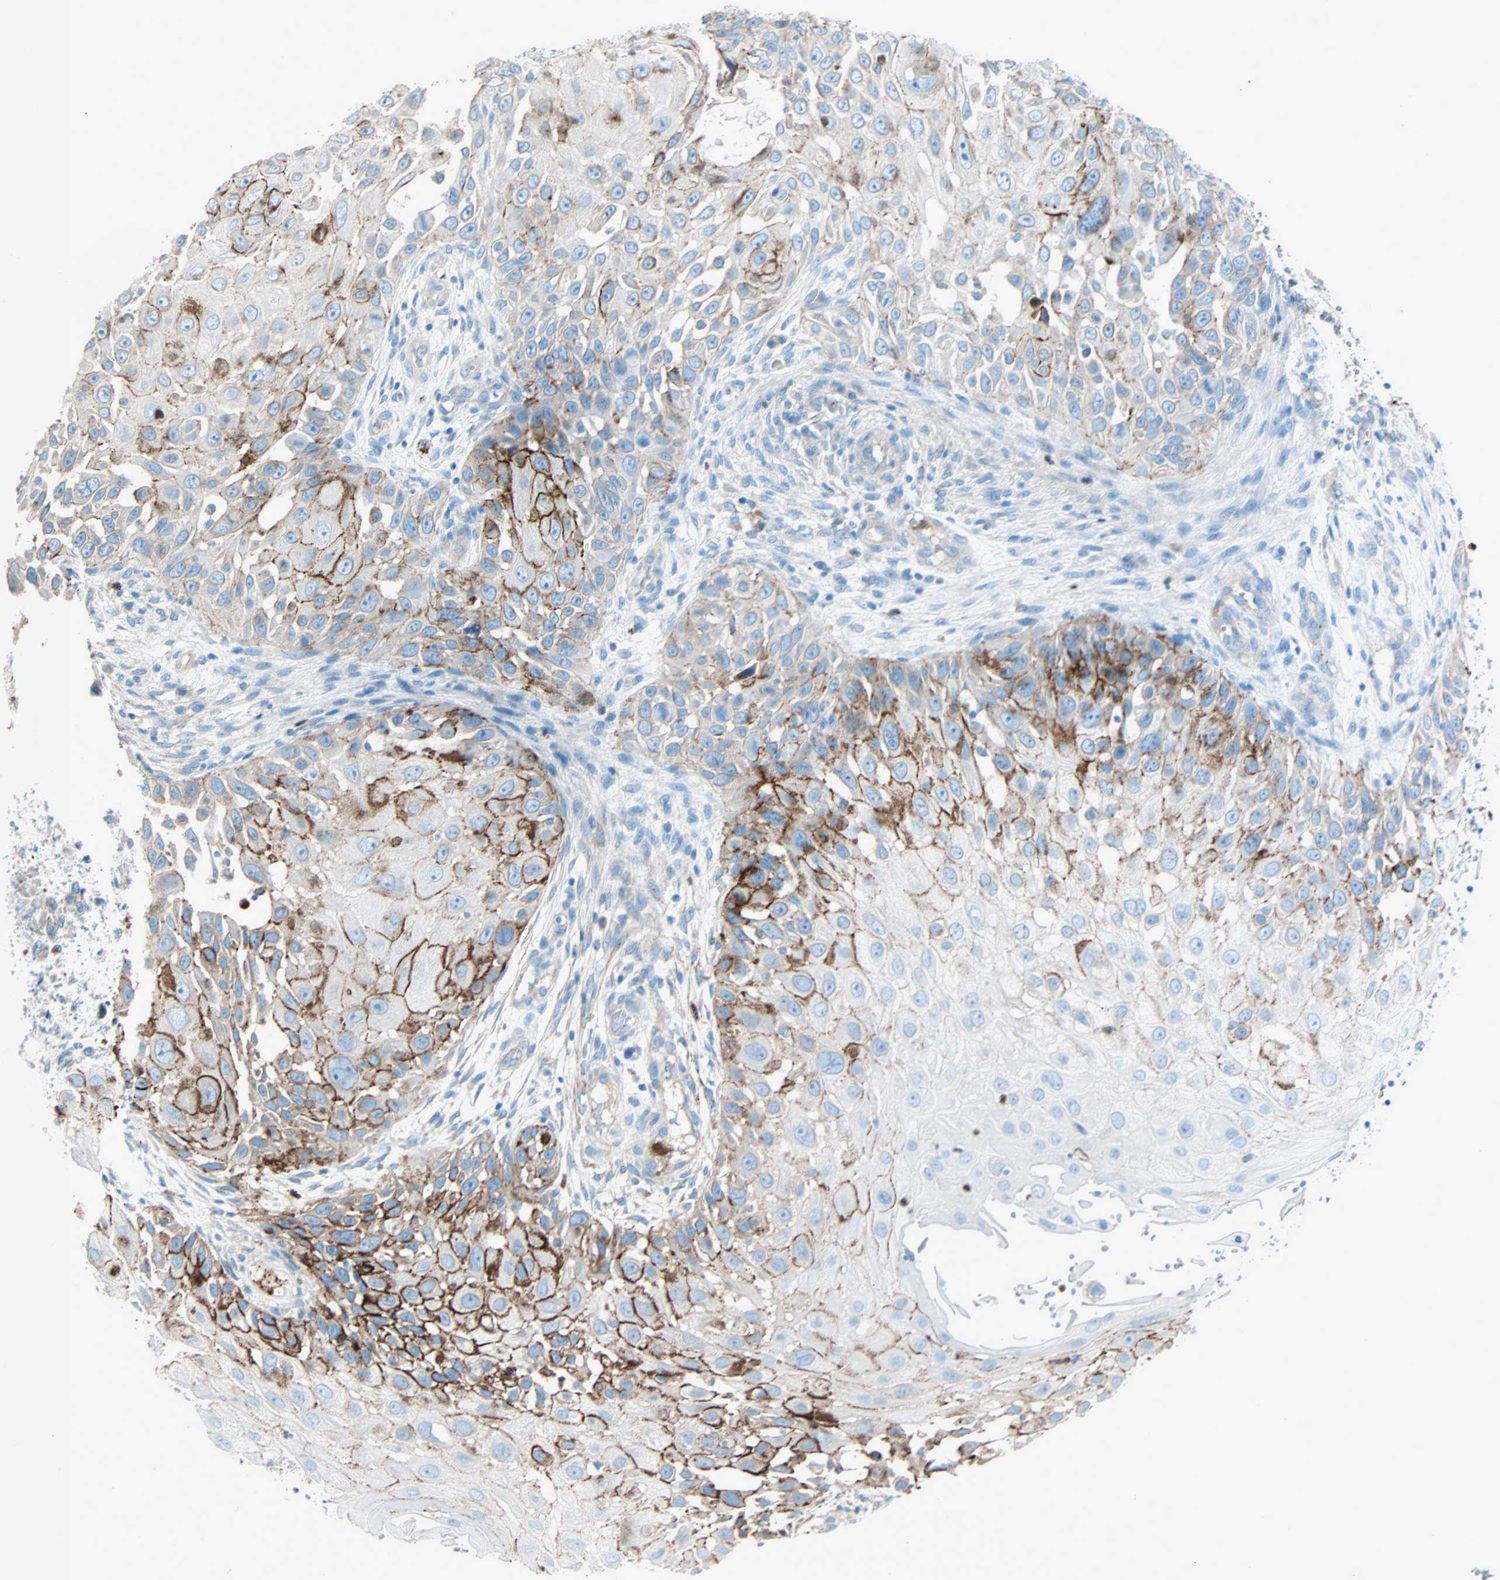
{"staining": {"intensity": "strong", "quantity": "25%-75%", "location": "cytoplasmic/membranous"}, "tissue": "skin cancer", "cell_type": "Tumor cells", "image_type": "cancer", "snomed": [{"axis": "morphology", "description": "Squamous cell carcinoma, NOS"}, {"axis": "topography", "description": "Skin"}], "caption": "There is high levels of strong cytoplasmic/membranous staining in tumor cells of squamous cell carcinoma (skin), as demonstrated by immunohistochemical staining (brown color).", "gene": "LY6G6F", "patient": {"sex": "female", "age": 44}}